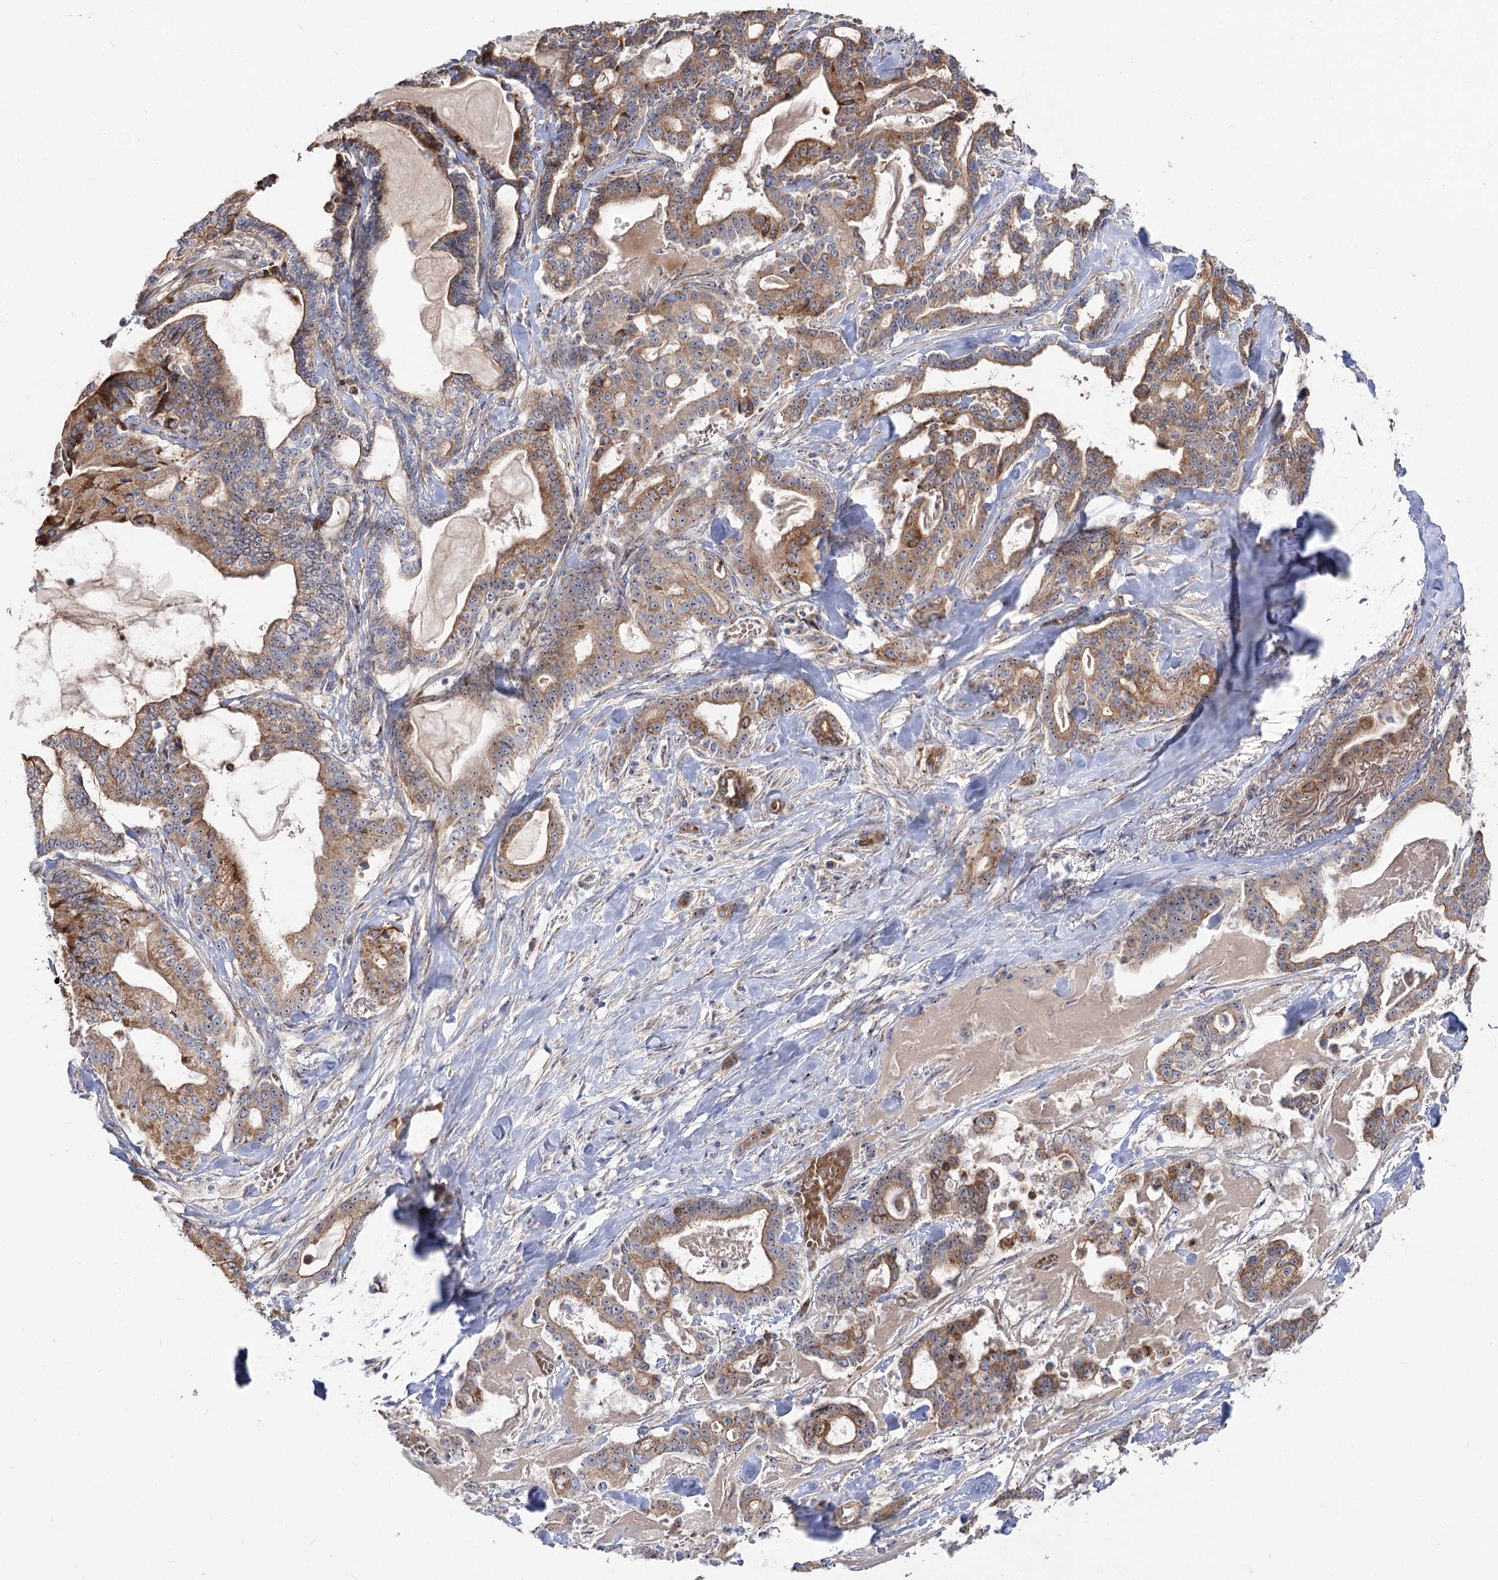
{"staining": {"intensity": "moderate", "quantity": ">75%", "location": "cytoplasmic/membranous,nuclear"}, "tissue": "pancreatic cancer", "cell_type": "Tumor cells", "image_type": "cancer", "snomed": [{"axis": "morphology", "description": "Adenocarcinoma, NOS"}, {"axis": "topography", "description": "Pancreas"}], "caption": "The immunohistochemical stain highlights moderate cytoplasmic/membranous and nuclear staining in tumor cells of pancreatic cancer tissue. Using DAB (brown) and hematoxylin (blue) stains, captured at high magnification using brightfield microscopy.", "gene": "SUOX", "patient": {"sex": "male", "age": 63}}